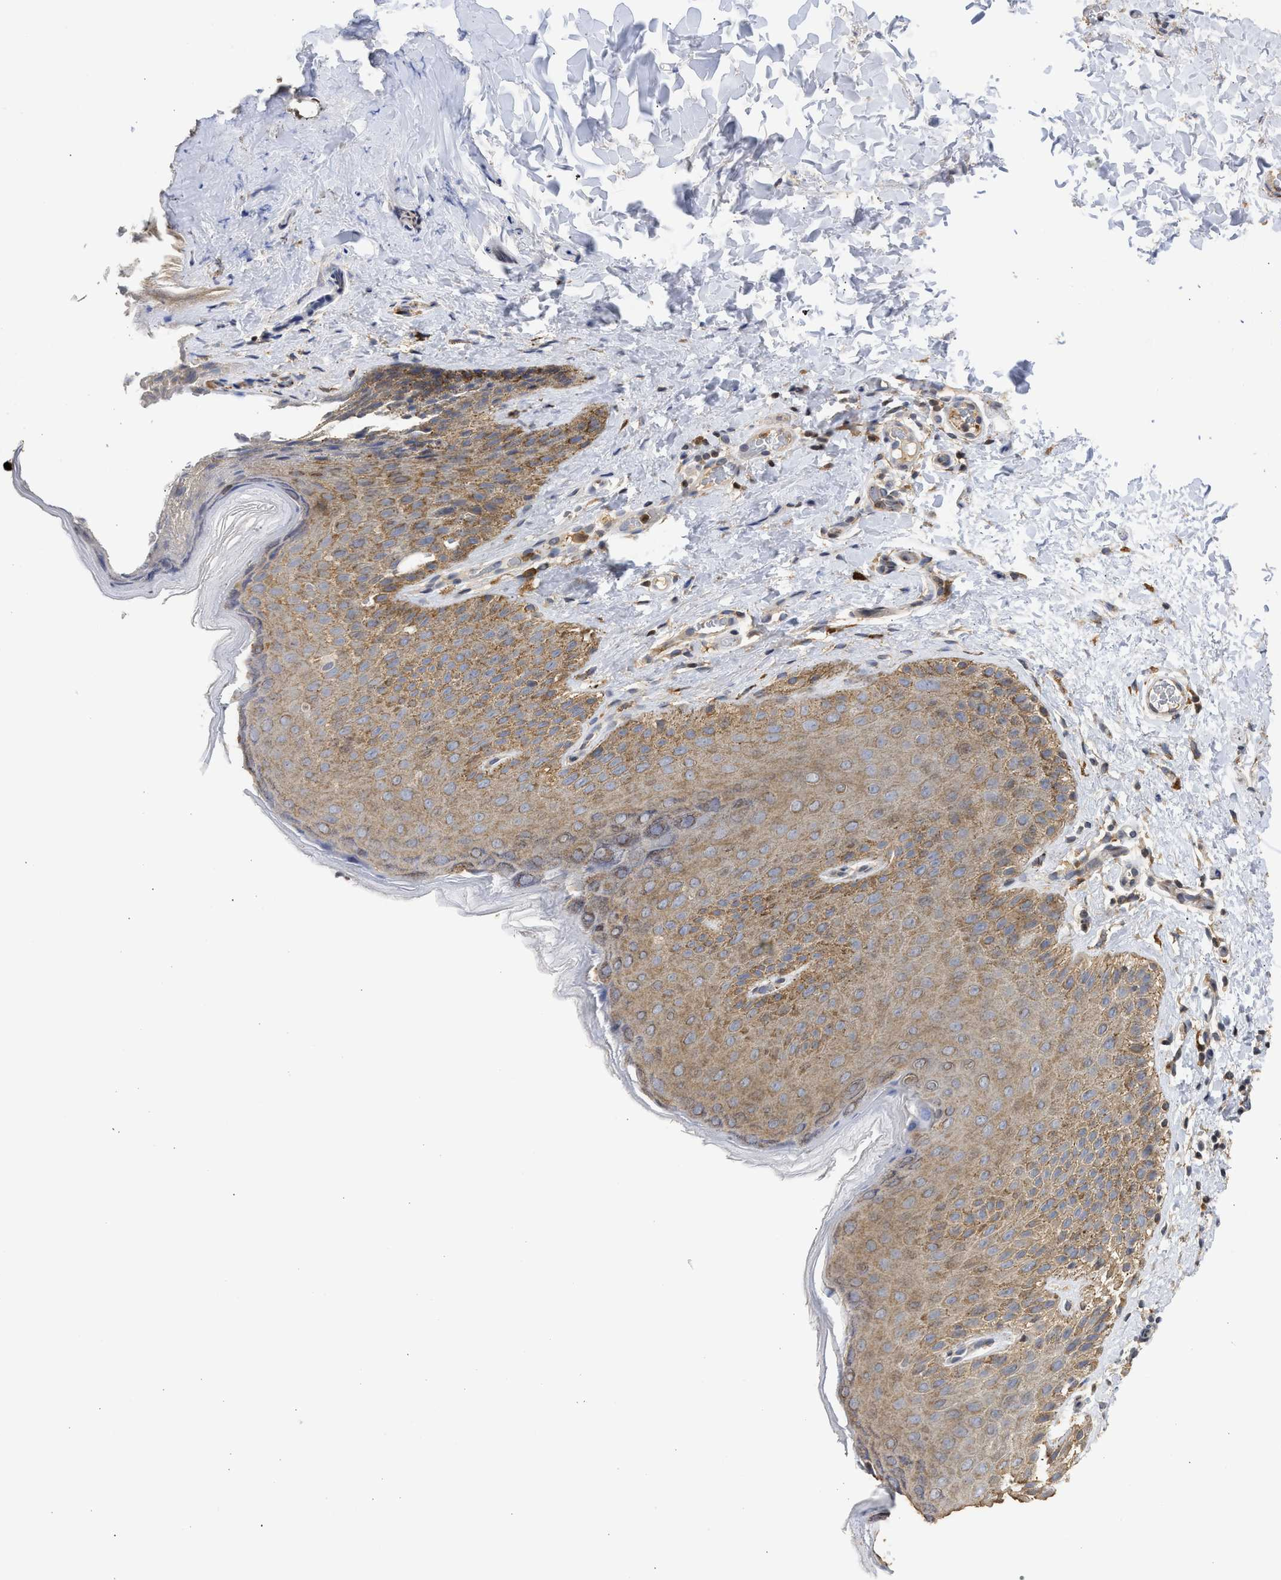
{"staining": {"intensity": "moderate", "quantity": ">75%", "location": "cytoplasmic/membranous"}, "tissue": "skin", "cell_type": "Epidermal cells", "image_type": "normal", "snomed": [{"axis": "morphology", "description": "Normal tissue, NOS"}, {"axis": "topography", "description": "Anal"}], "caption": "A medium amount of moderate cytoplasmic/membranous staining is appreciated in about >75% of epidermal cells in normal skin.", "gene": "ENSG00000142539", "patient": {"sex": "male", "age": 44}}